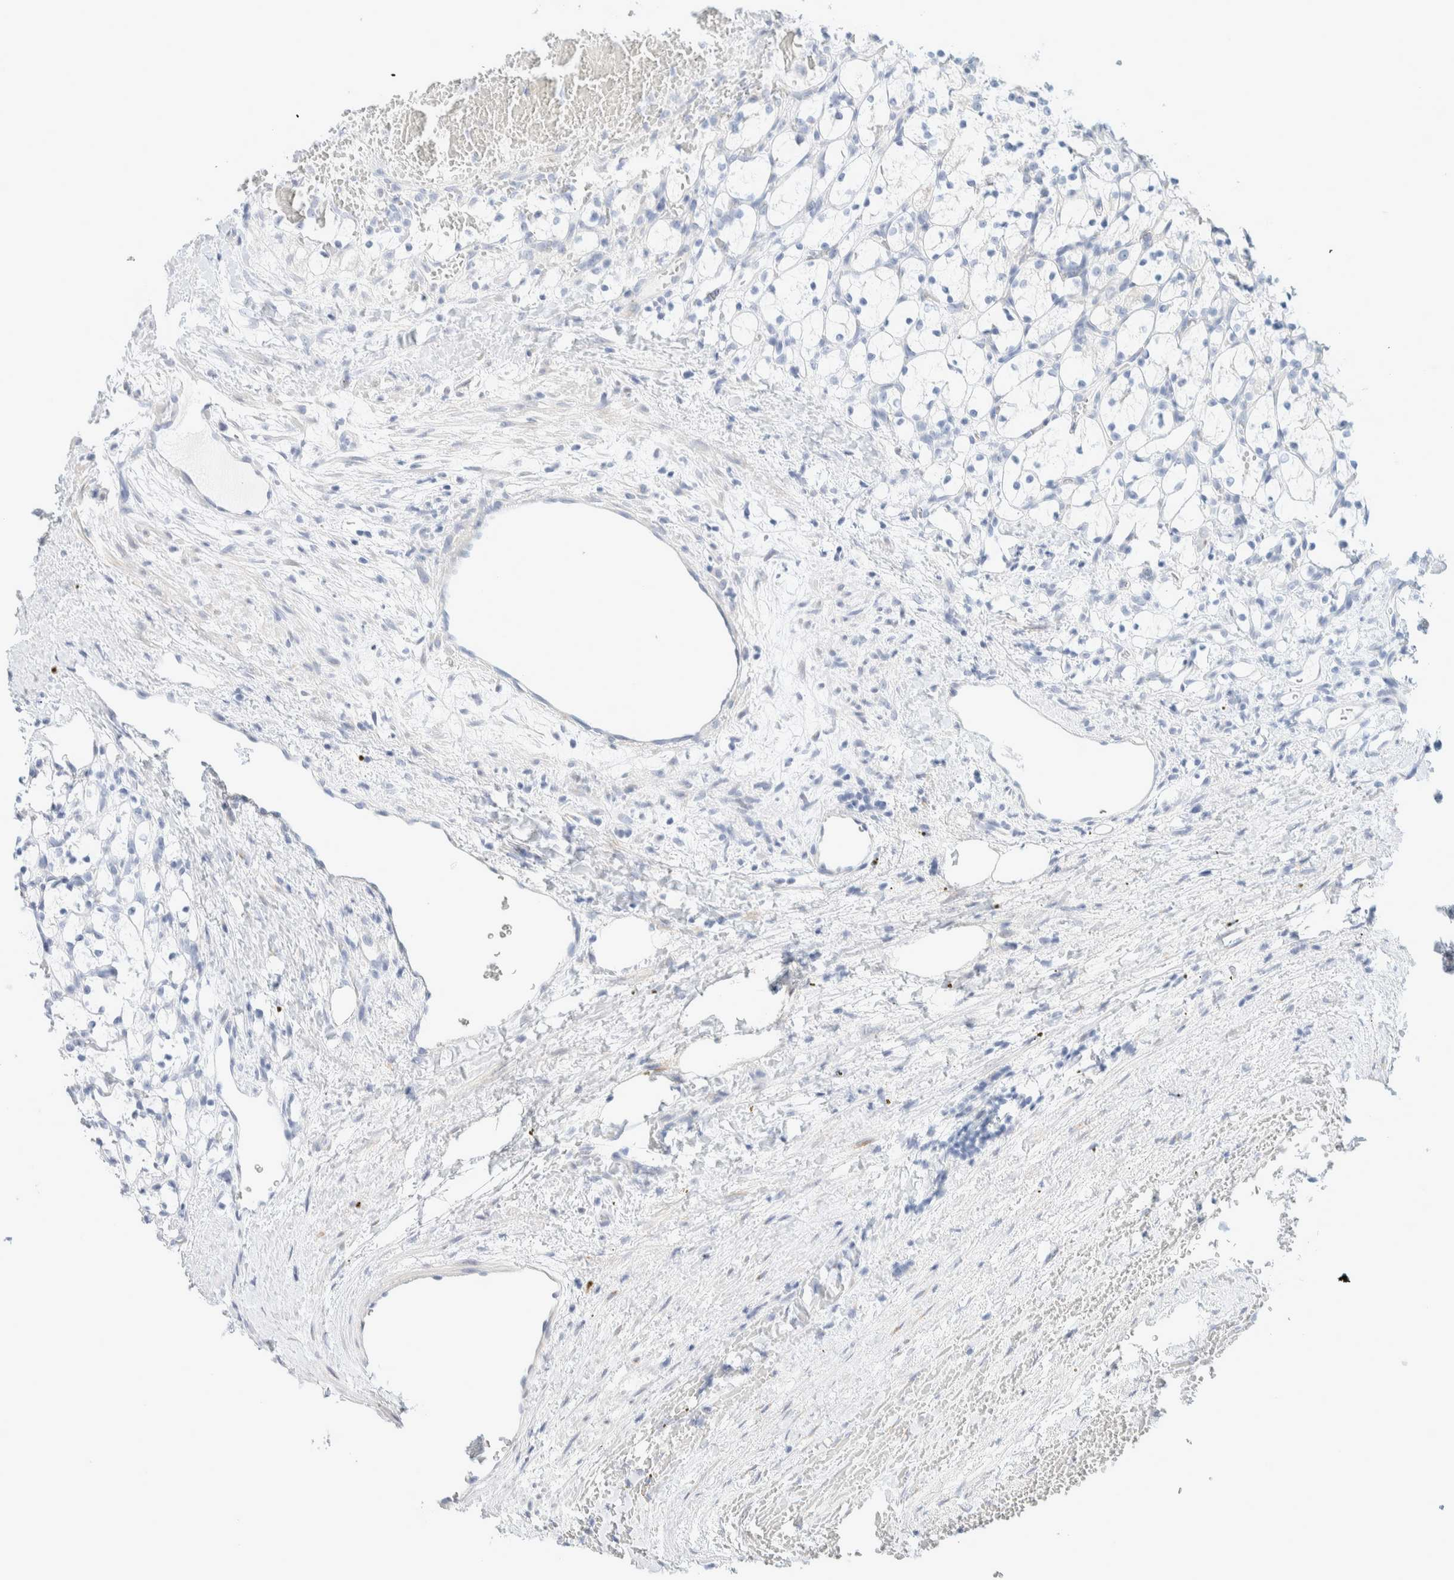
{"staining": {"intensity": "negative", "quantity": "none", "location": "none"}, "tissue": "renal cancer", "cell_type": "Tumor cells", "image_type": "cancer", "snomed": [{"axis": "morphology", "description": "Adenocarcinoma, NOS"}, {"axis": "topography", "description": "Kidney"}], "caption": "This is a micrograph of immunohistochemistry staining of renal cancer (adenocarcinoma), which shows no expression in tumor cells.", "gene": "ATCAY", "patient": {"sex": "female", "age": 69}}